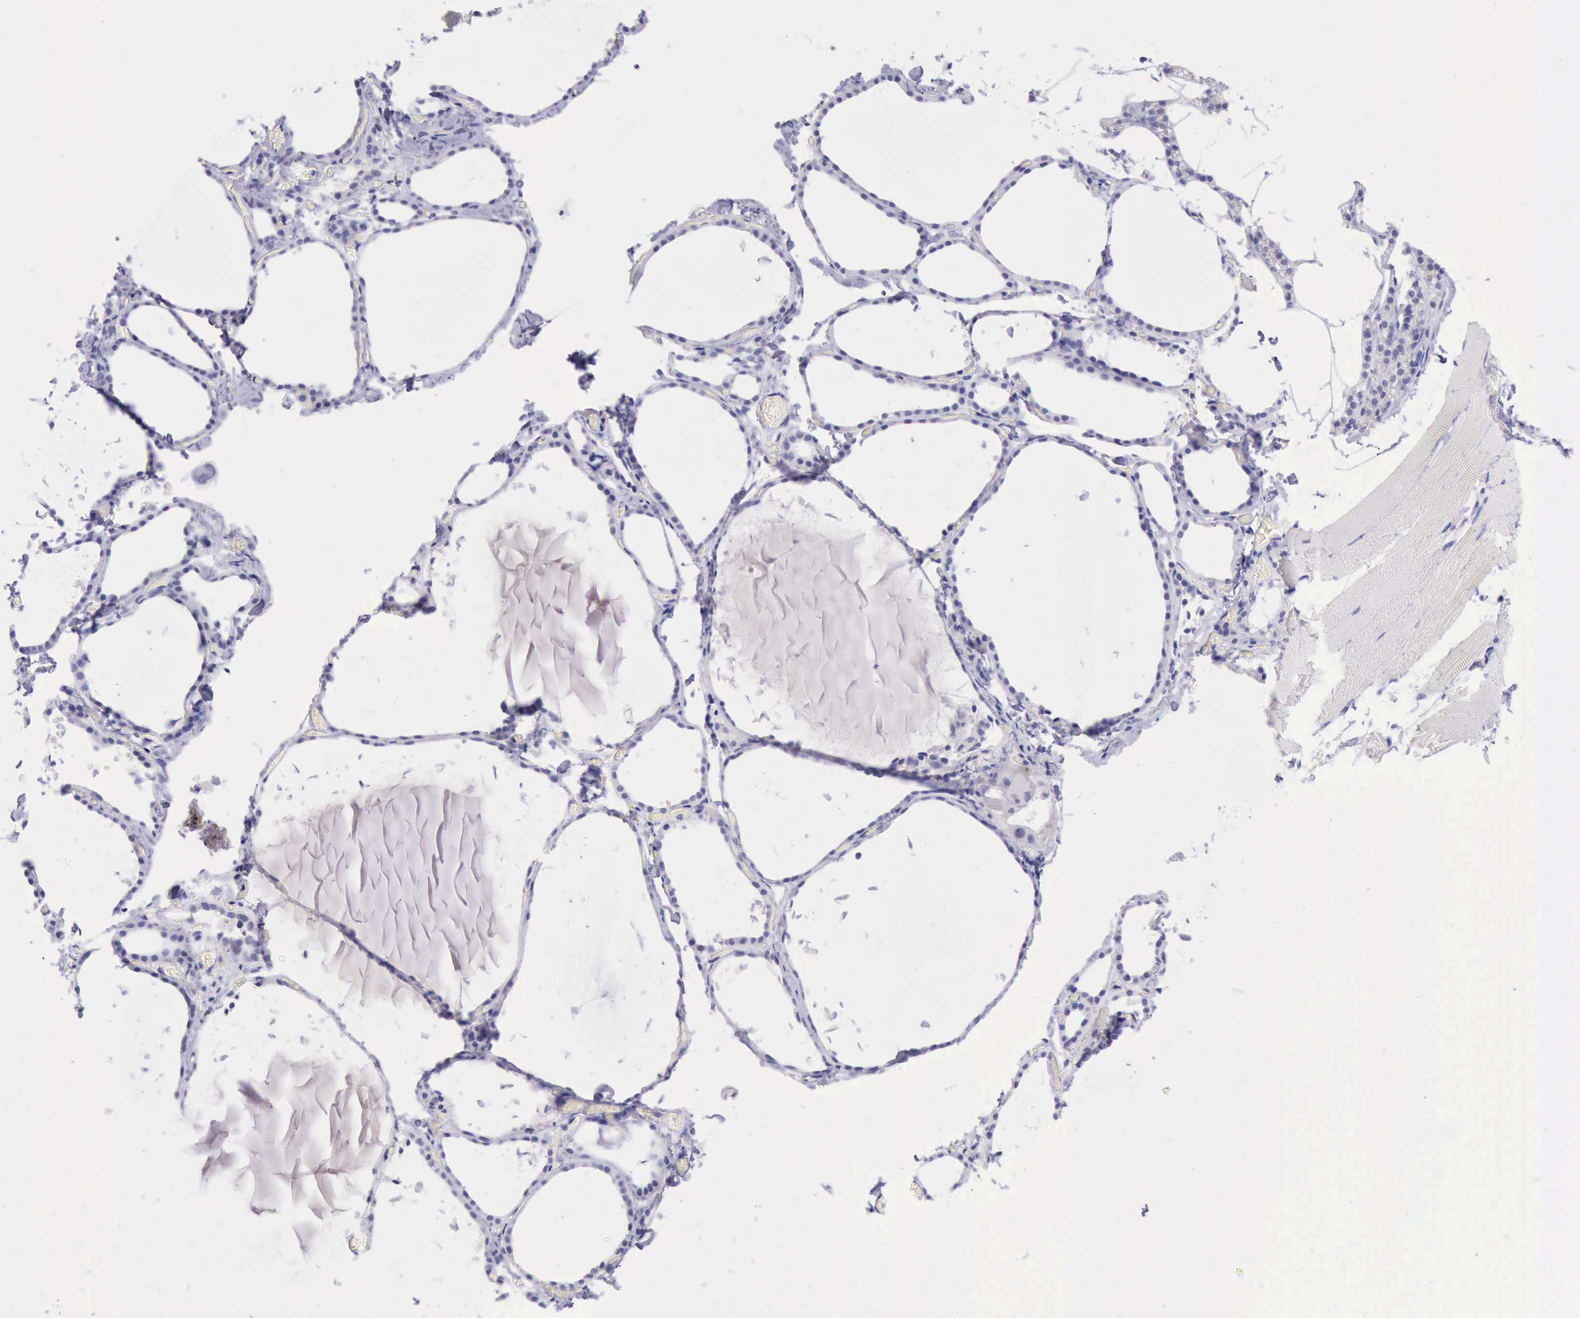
{"staining": {"intensity": "negative", "quantity": "none", "location": "none"}, "tissue": "thyroid gland", "cell_type": "Glandular cells", "image_type": "normal", "snomed": [{"axis": "morphology", "description": "Normal tissue, NOS"}, {"axis": "topography", "description": "Thyroid gland"}], "caption": "Immunohistochemistry (IHC) of normal thyroid gland exhibits no positivity in glandular cells.", "gene": "LRFN5", "patient": {"sex": "female", "age": 22}}